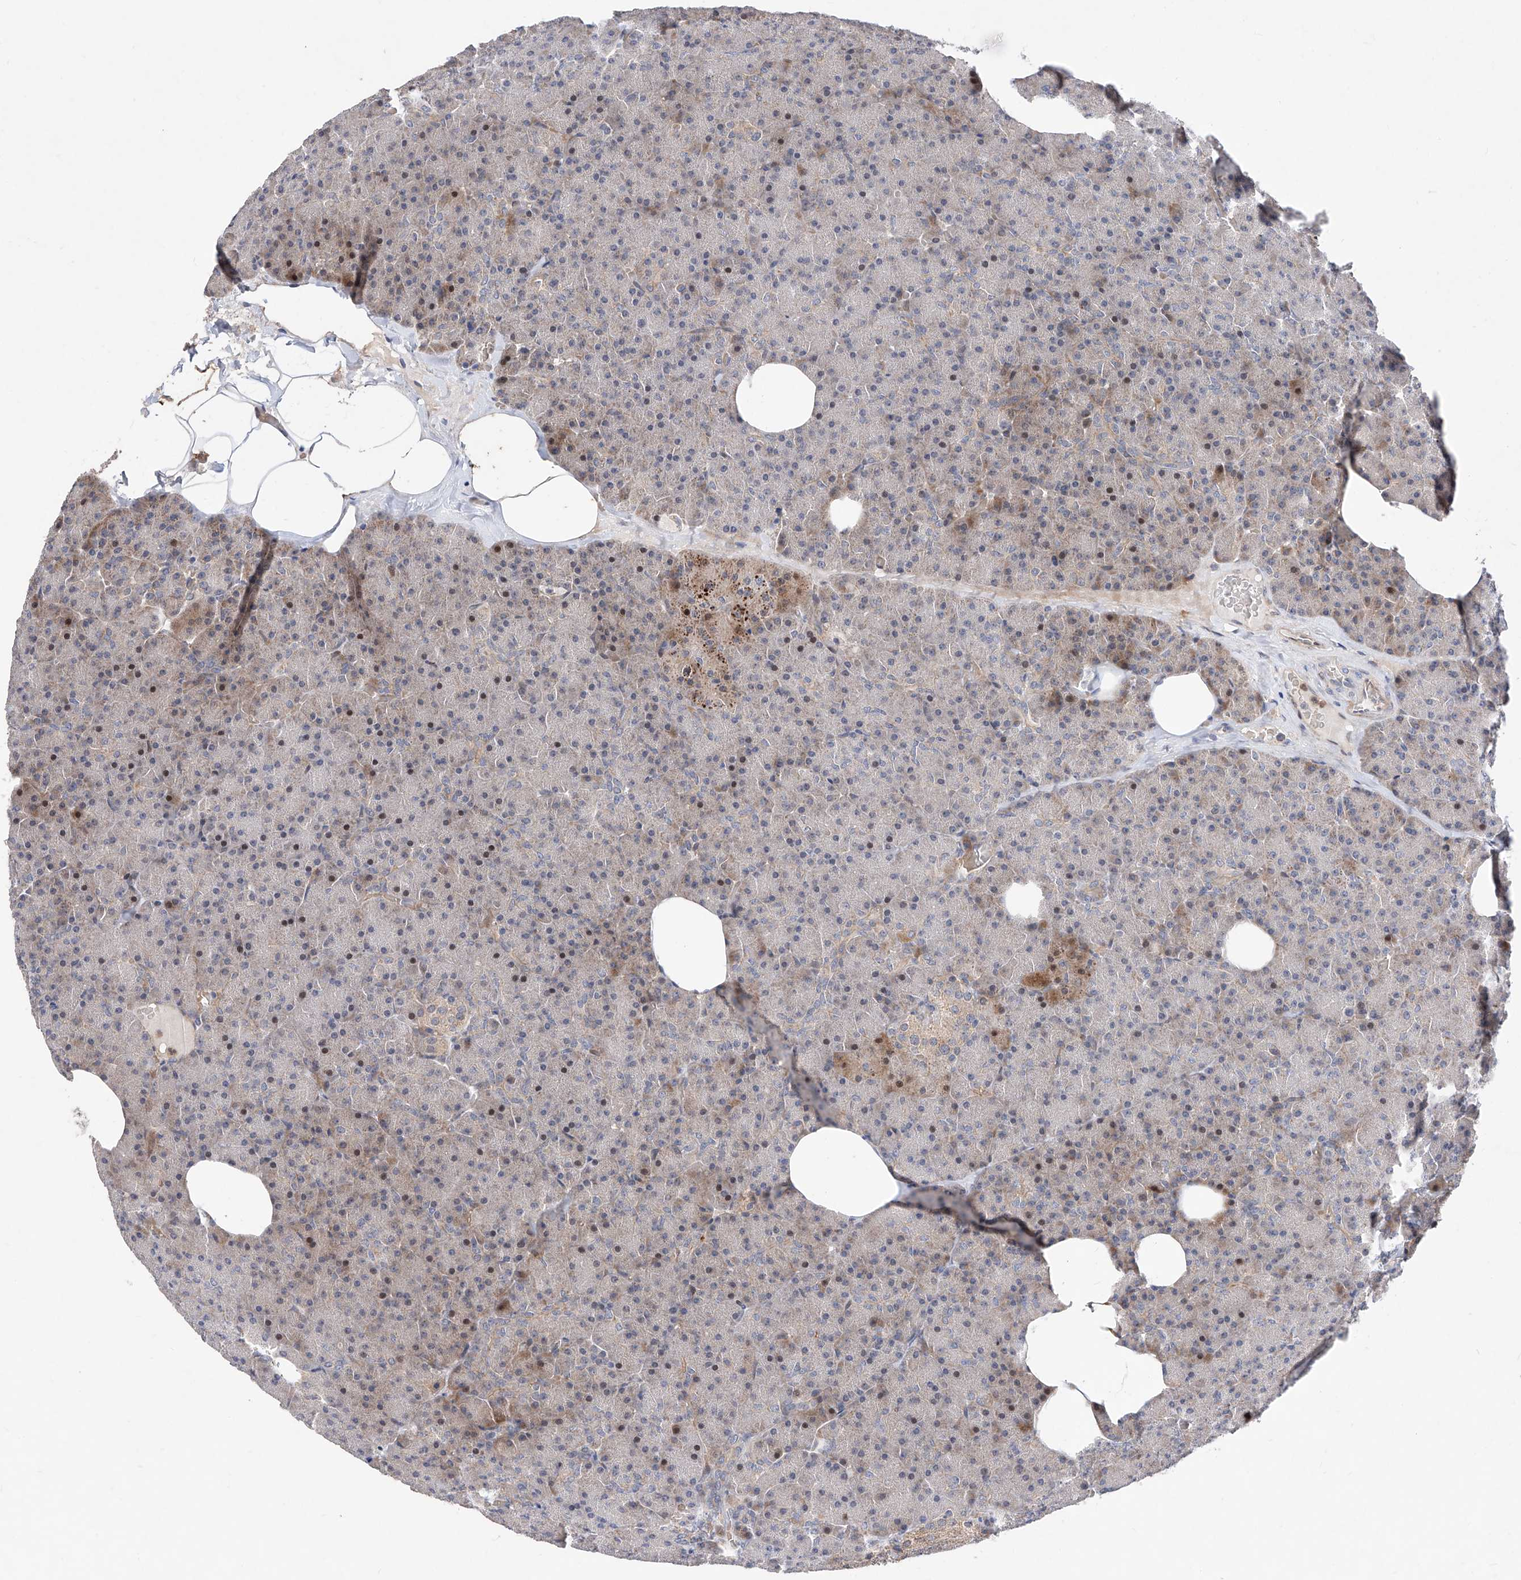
{"staining": {"intensity": "moderate", "quantity": "<25%", "location": "cytoplasmic/membranous,nuclear"}, "tissue": "pancreas", "cell_type": "Exocrine glandular cells", "image_type": "normal", "snomed": [{"axis": "morphology", "description": "Normal tissue, NOS"}, {"axis": "morphology", "description": "Carcinoid, malignant, NOS"}, {"axis": "topography", "description": "Pancreas"}], "caption": "About <25% of exocrine glandular cells in unremarkable pancreas reveal moderate cytoplasmic/membranous,nuclear protein positivity as visualized by brown immunohistochemical staining.", "gene": "FUCA2", "patient": {"sex": "female", "age": 35}}